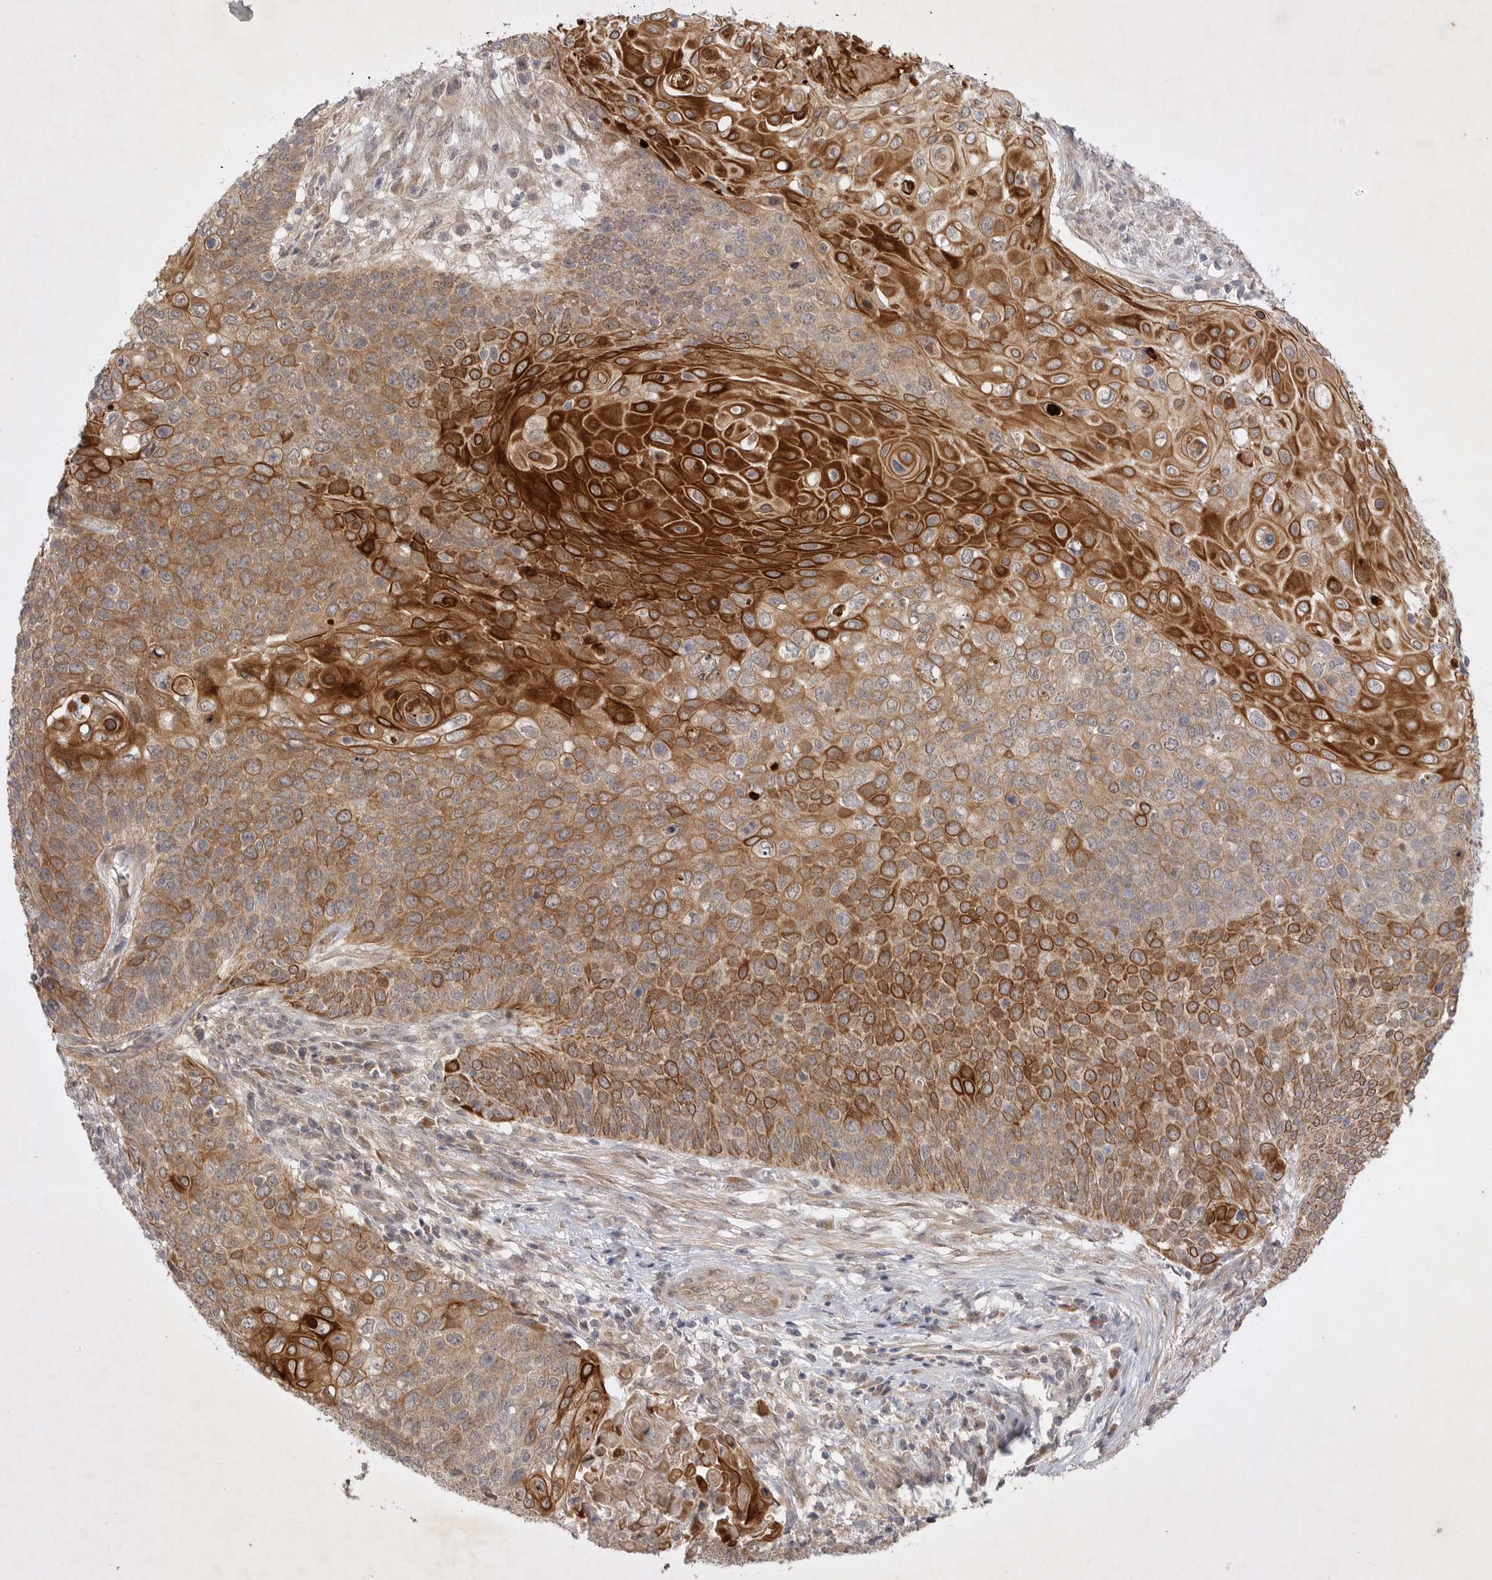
{"staining": {"intensity": "strong", "quantity": ">75%", "location": "cytoplasmic/membranous"}, "tissue": "cervical cancer", "cell_type": "Tumor cells", "image_type": "cancer", "snomed": [{"axis": "morphology", "description": "Squamous cell carcinoma, NOS"}, {"axis": "topography", "description": "Cervix"}], "caption": "Protein expression analysis of cervical squamous cell carcinoma shows strong cytoplasmic/membranous positivity in approximately >75% of tumor cells.", "gene": "PTPDC1", "patient": {"sex": "female", "age": 39}}